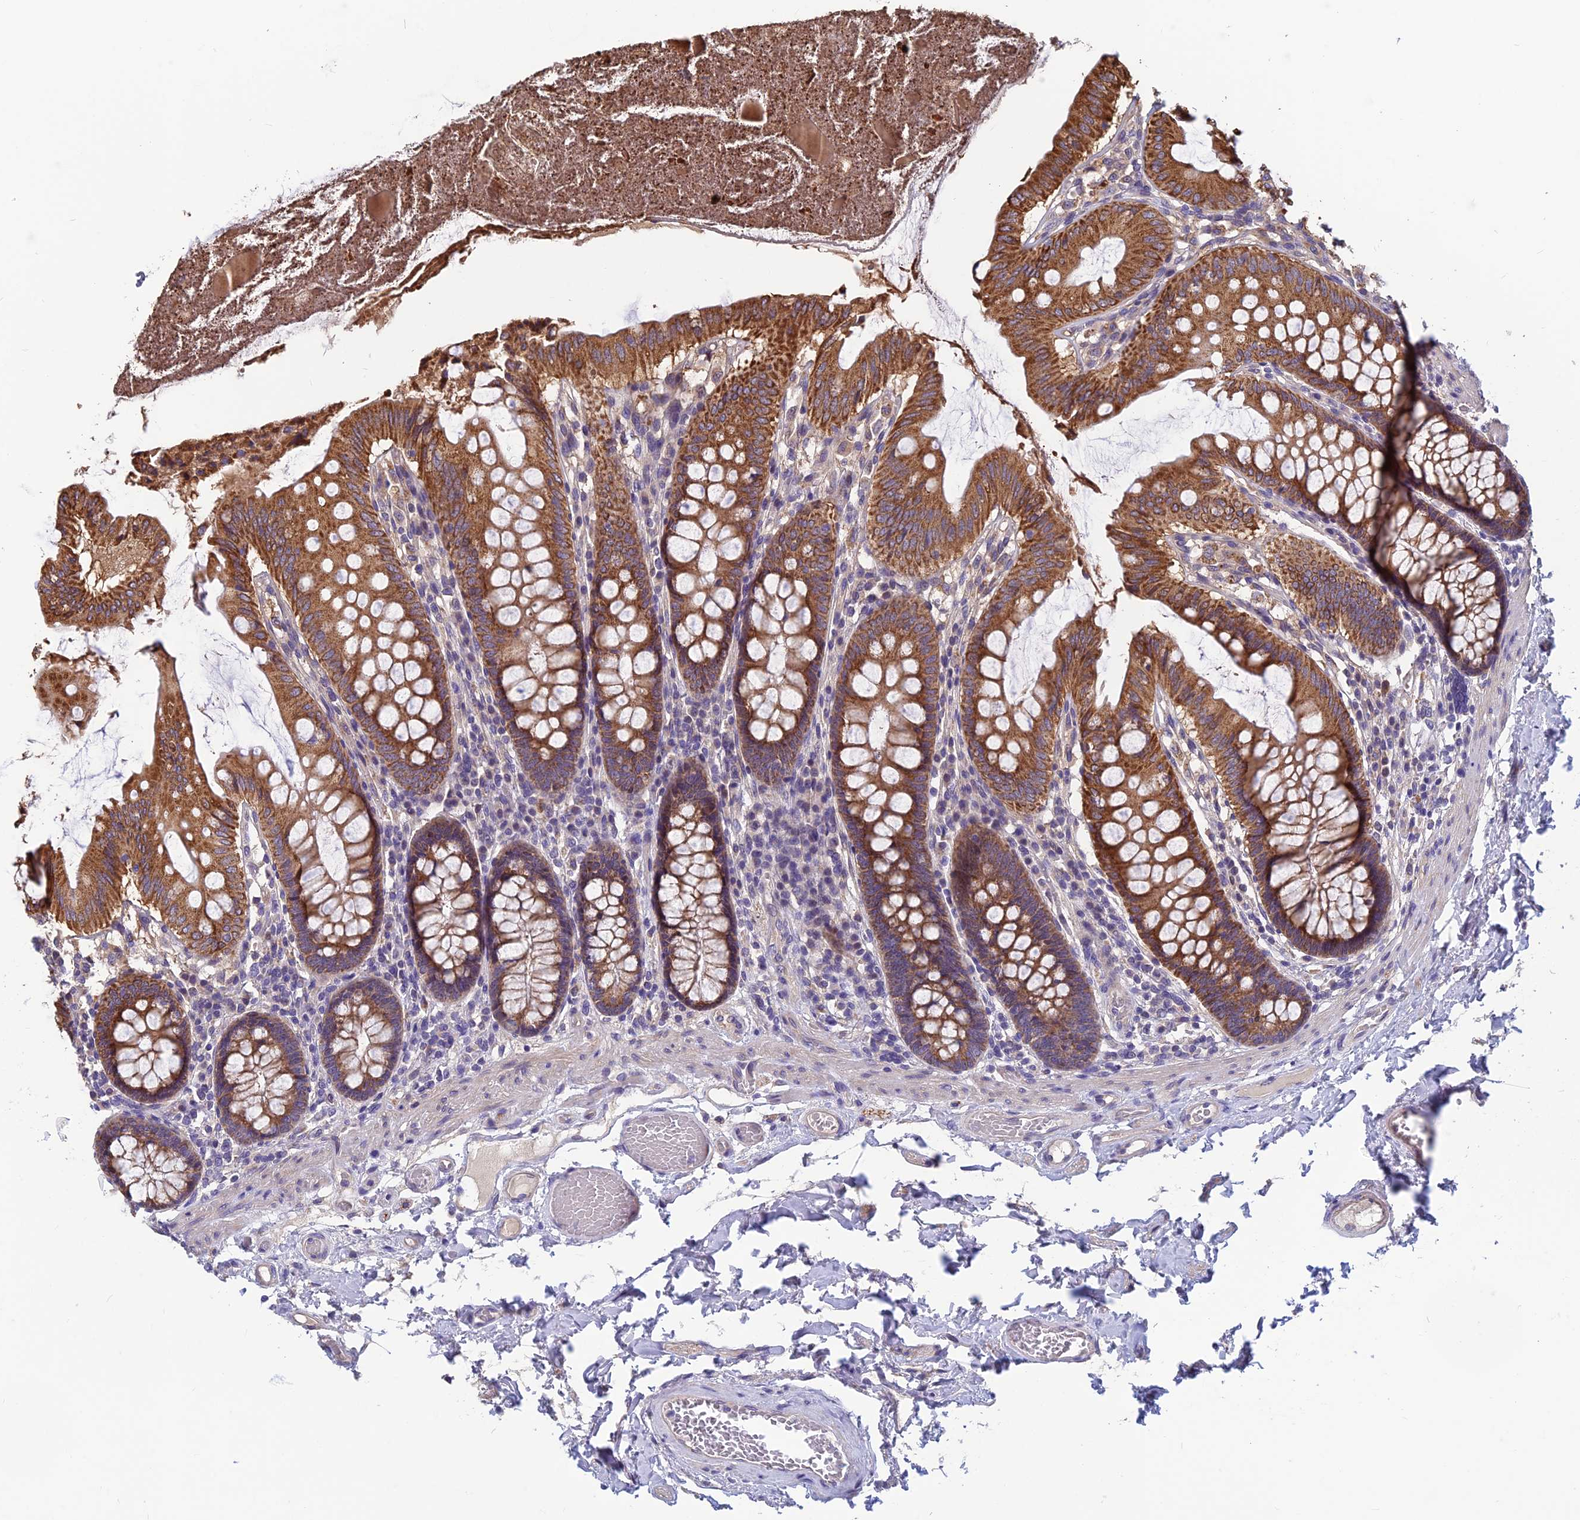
{"staining": {"intensity": "negative", "quantity": "none", "location": "none"}, "tissue": "colon", "cell_type": "Endothelial cells", "image_type": "normal", "snomed": [{"axis": "morphology", "description": "Normal tissue, NOS"}, {"axis": "topography", "description": "Colon"}], "caption": "The photomicrograph reveals no significant staining in endothelial cells of colon. The staining was performed using DAB to visualize the protein expression in brown, while the nuclei were stained in blue with hematoxylin (Magnification: 20x).", "gene": "HECA", "patient": {"sex": "male", "age": 84}}